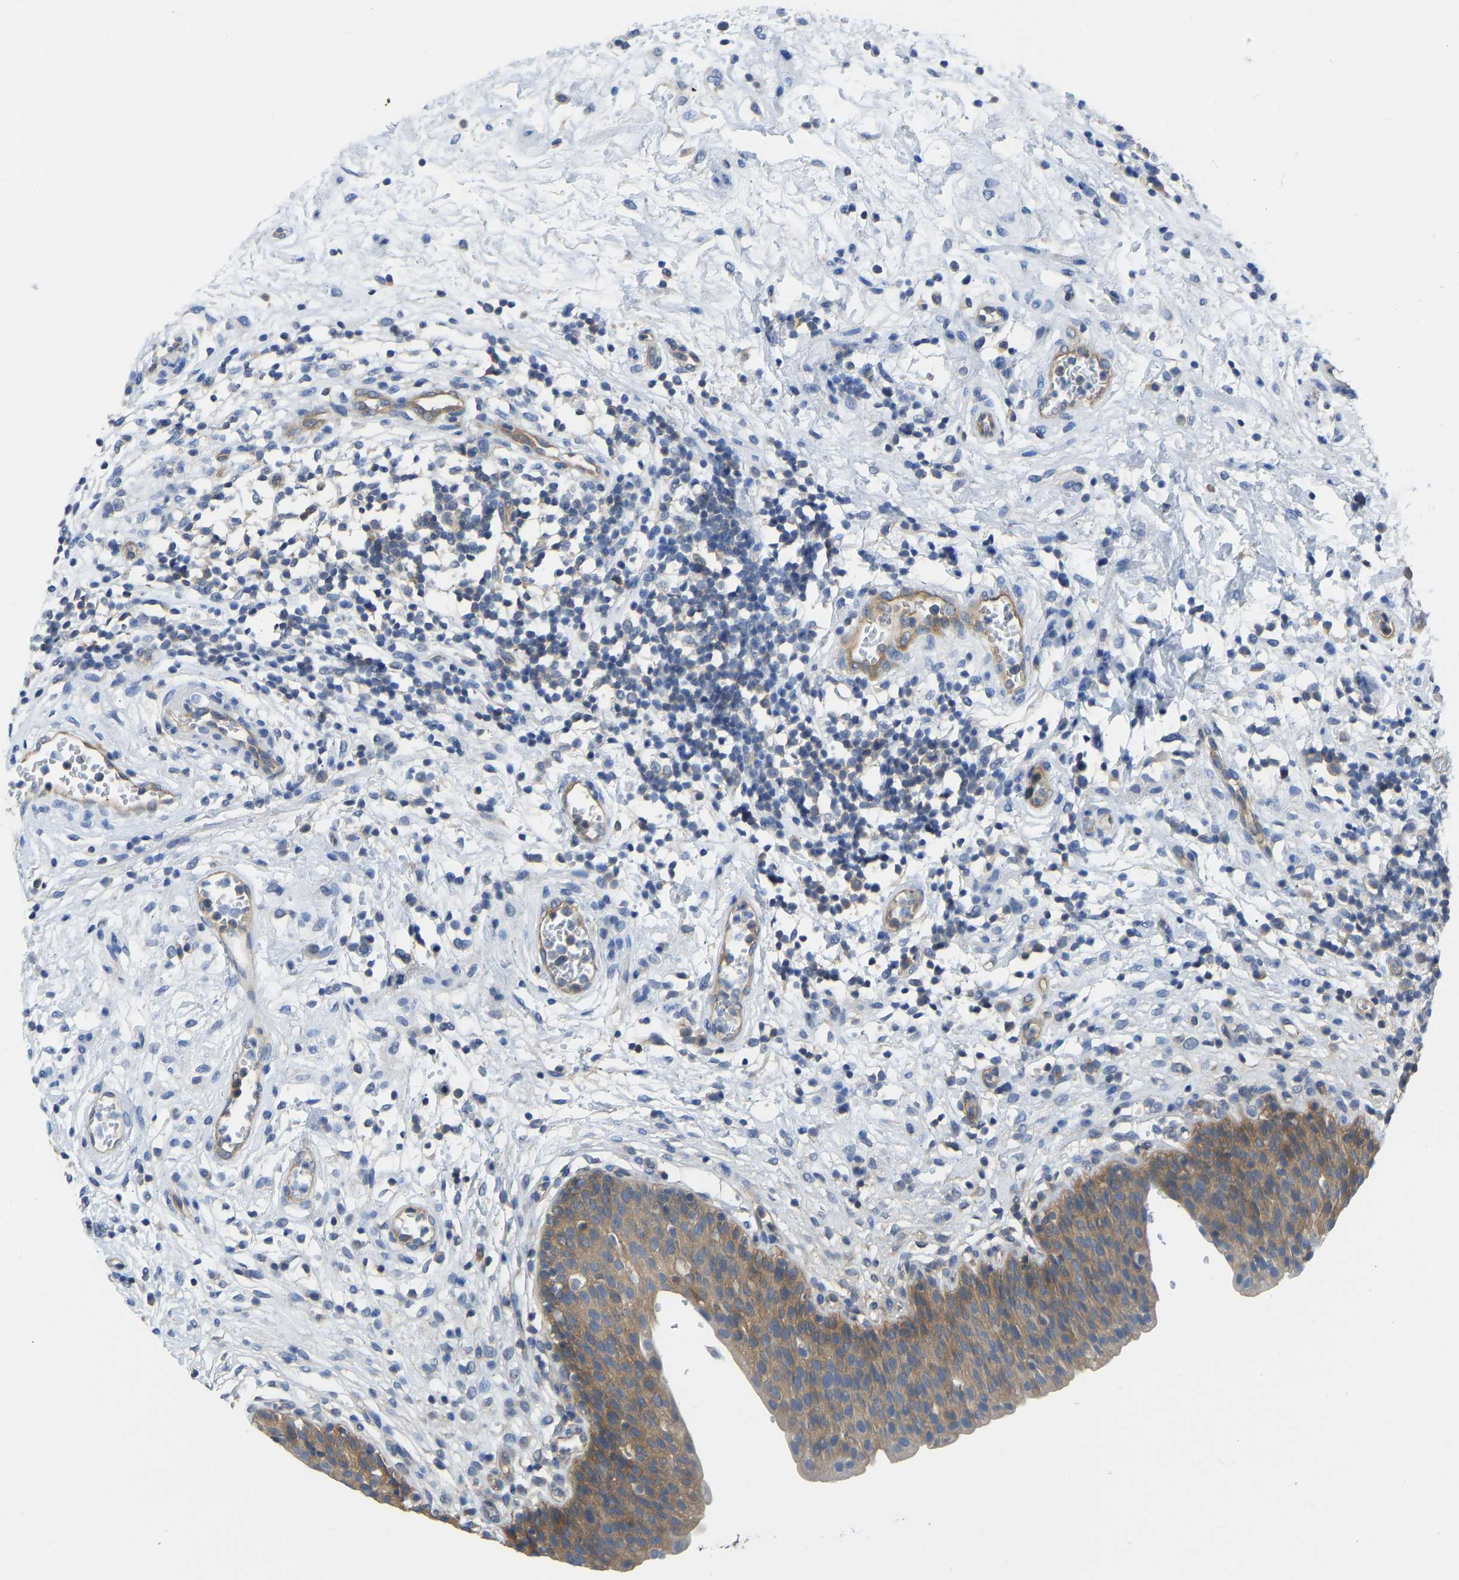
{"staining": {"intensity": "moderate", "quantity": ">75%", "location": "cytoplasmic/membranous"}, "tissue": "urinary bladder", "cell_type": "Urothelial cells", "image_type": "normal", "snomed": [{"axis": "morphology", "description": "Normal tissue, NOS"}, {"axis": "topography", "description": "Urinary bladder"}], "caption": "This image exhibits immunohistochemistry staining of unremarkable human urinary bladder, with medium moderate cytoplasmic/membranous expression in approximately >75% of urothelial cells.", "gene": "PPP3CA", "patient": {"sex": "male", "age": 37}}